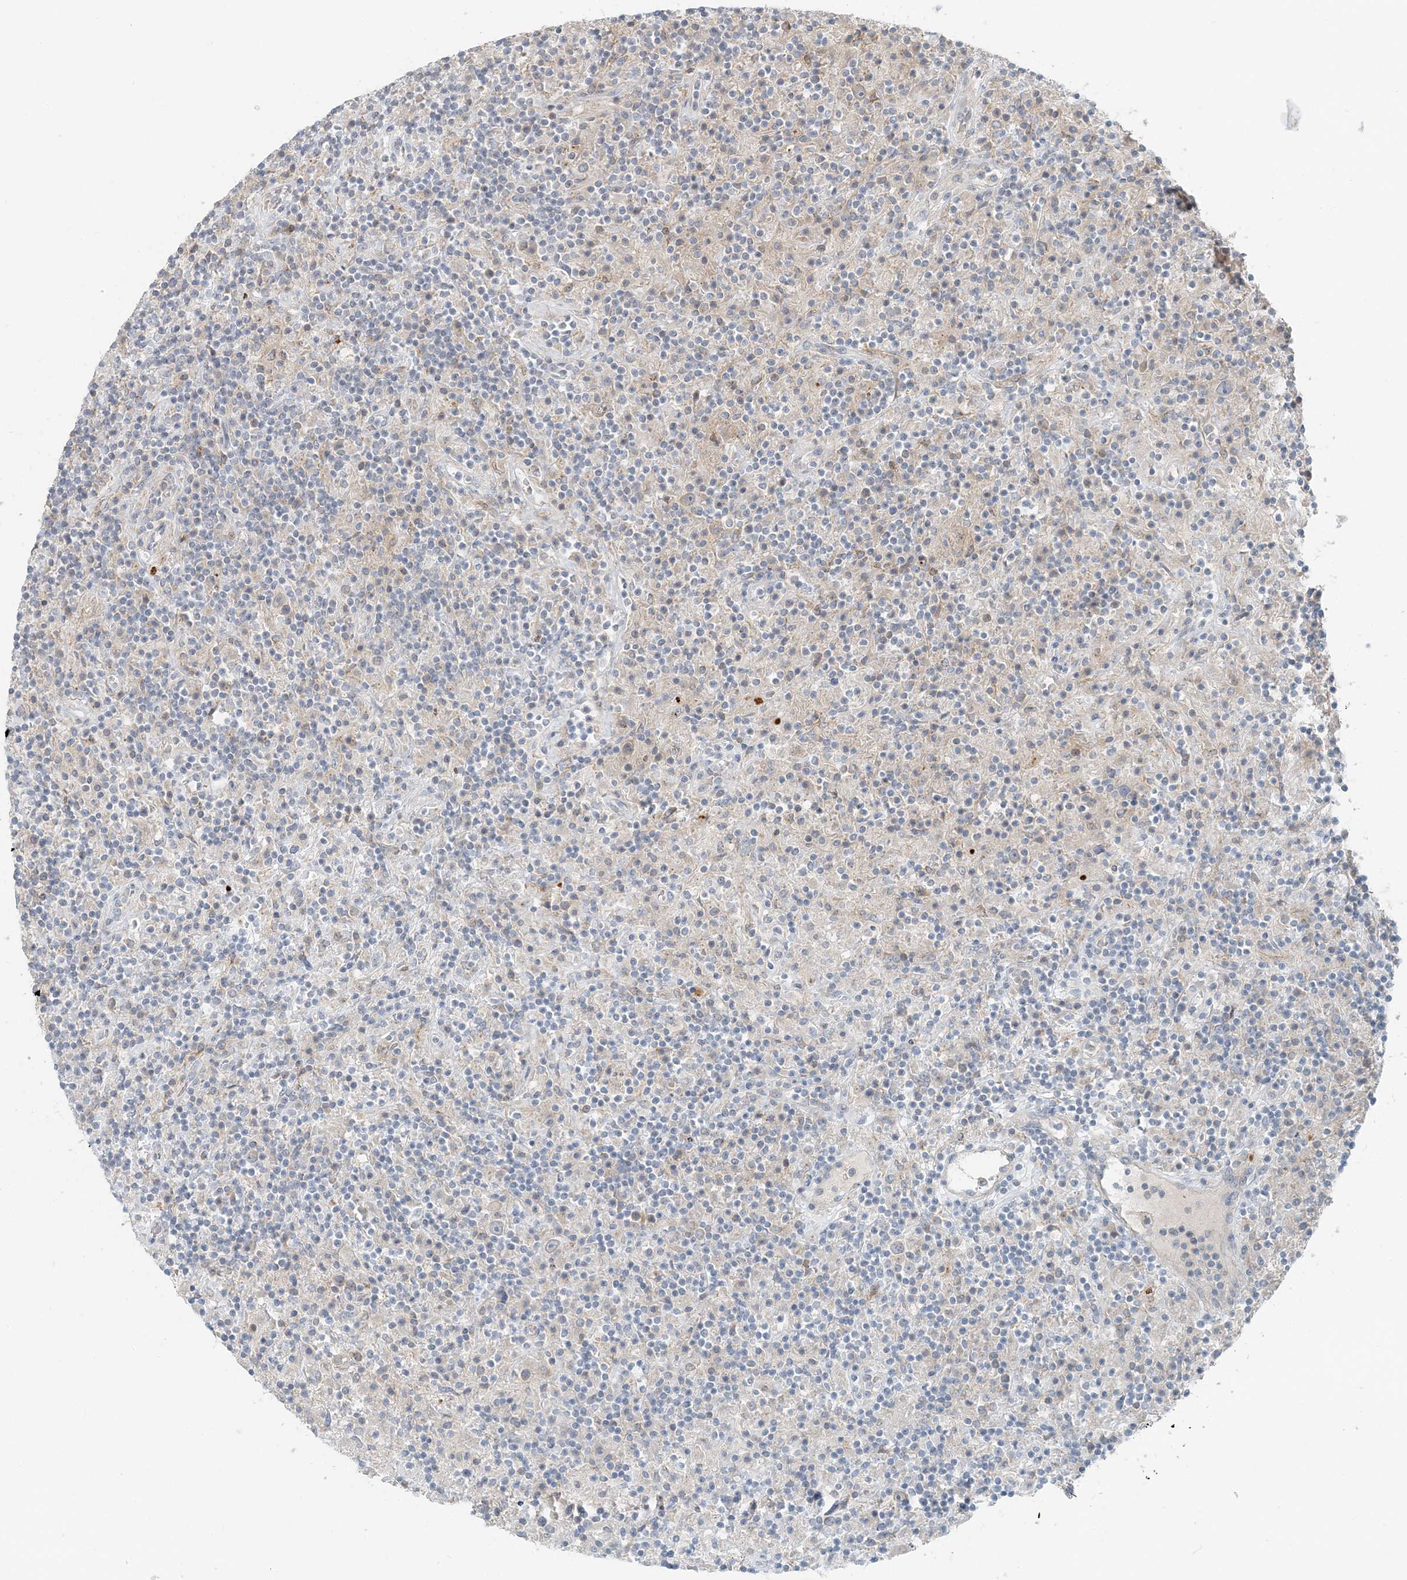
{"staining": {"intensity": "negative", "quantity": "none", "location": "none"}, "tissue": "lymphoma", "cell_type": "Tumor cells", "image_type": "cancer", "snomed": [{"axis": "morphology", "description": "Hodgkin's disease, NOS"}, {"axis": "topography", "description": "Lymph node"}], "caption": "Tumor cells show no significant protein expression in Hodgkin's disease. The staining was performed using DAB to visualize the protein expression in brown, while the nuclei were stained in blue with hematoxylin (Magnification: 20x).", "gene": "NAA11", "patient": {"sex": "male", "age": 70}}